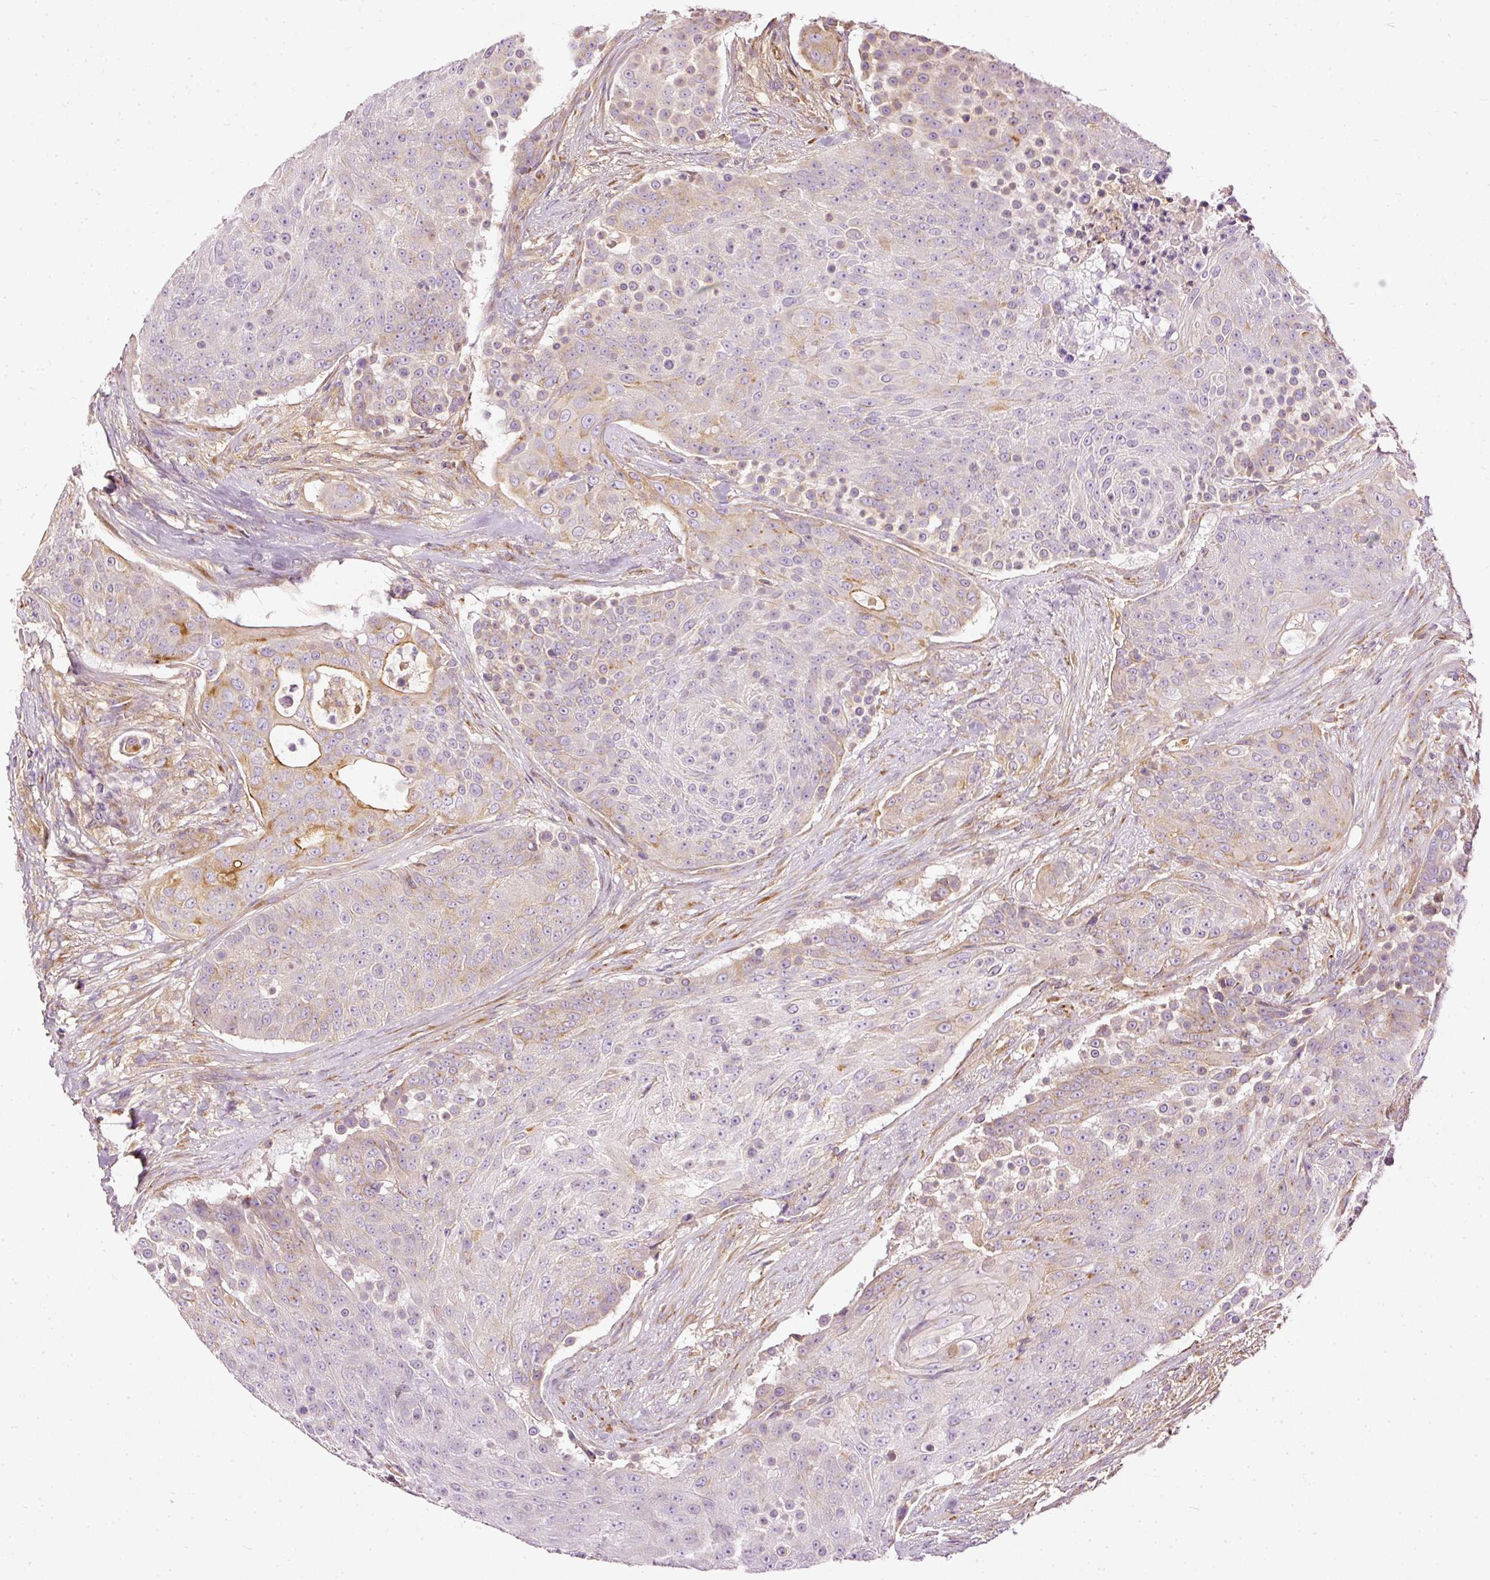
{"staining": {"intensity": "moderate", "quantity": "<25%", "location": "cytoplasmic/membranous"}, "tissue": "urothelial cancer", "cell_type": "Tumor cells", "image_type": "cancer", "snomed": [{"axis": "morphology", "description": "Urothelial carcinoma, High grade"}, {"axis": "topography", "description": "Urinary bladder"}], "caption": "Brown immunohistochemical staining in human urothelial carcinoma (high-grade) displays moderate cytoplasmic/membranous expression in about <25% of tumor cells.", "gene": "PAQR9", "patient": {"sex": "female", "age": 63}}